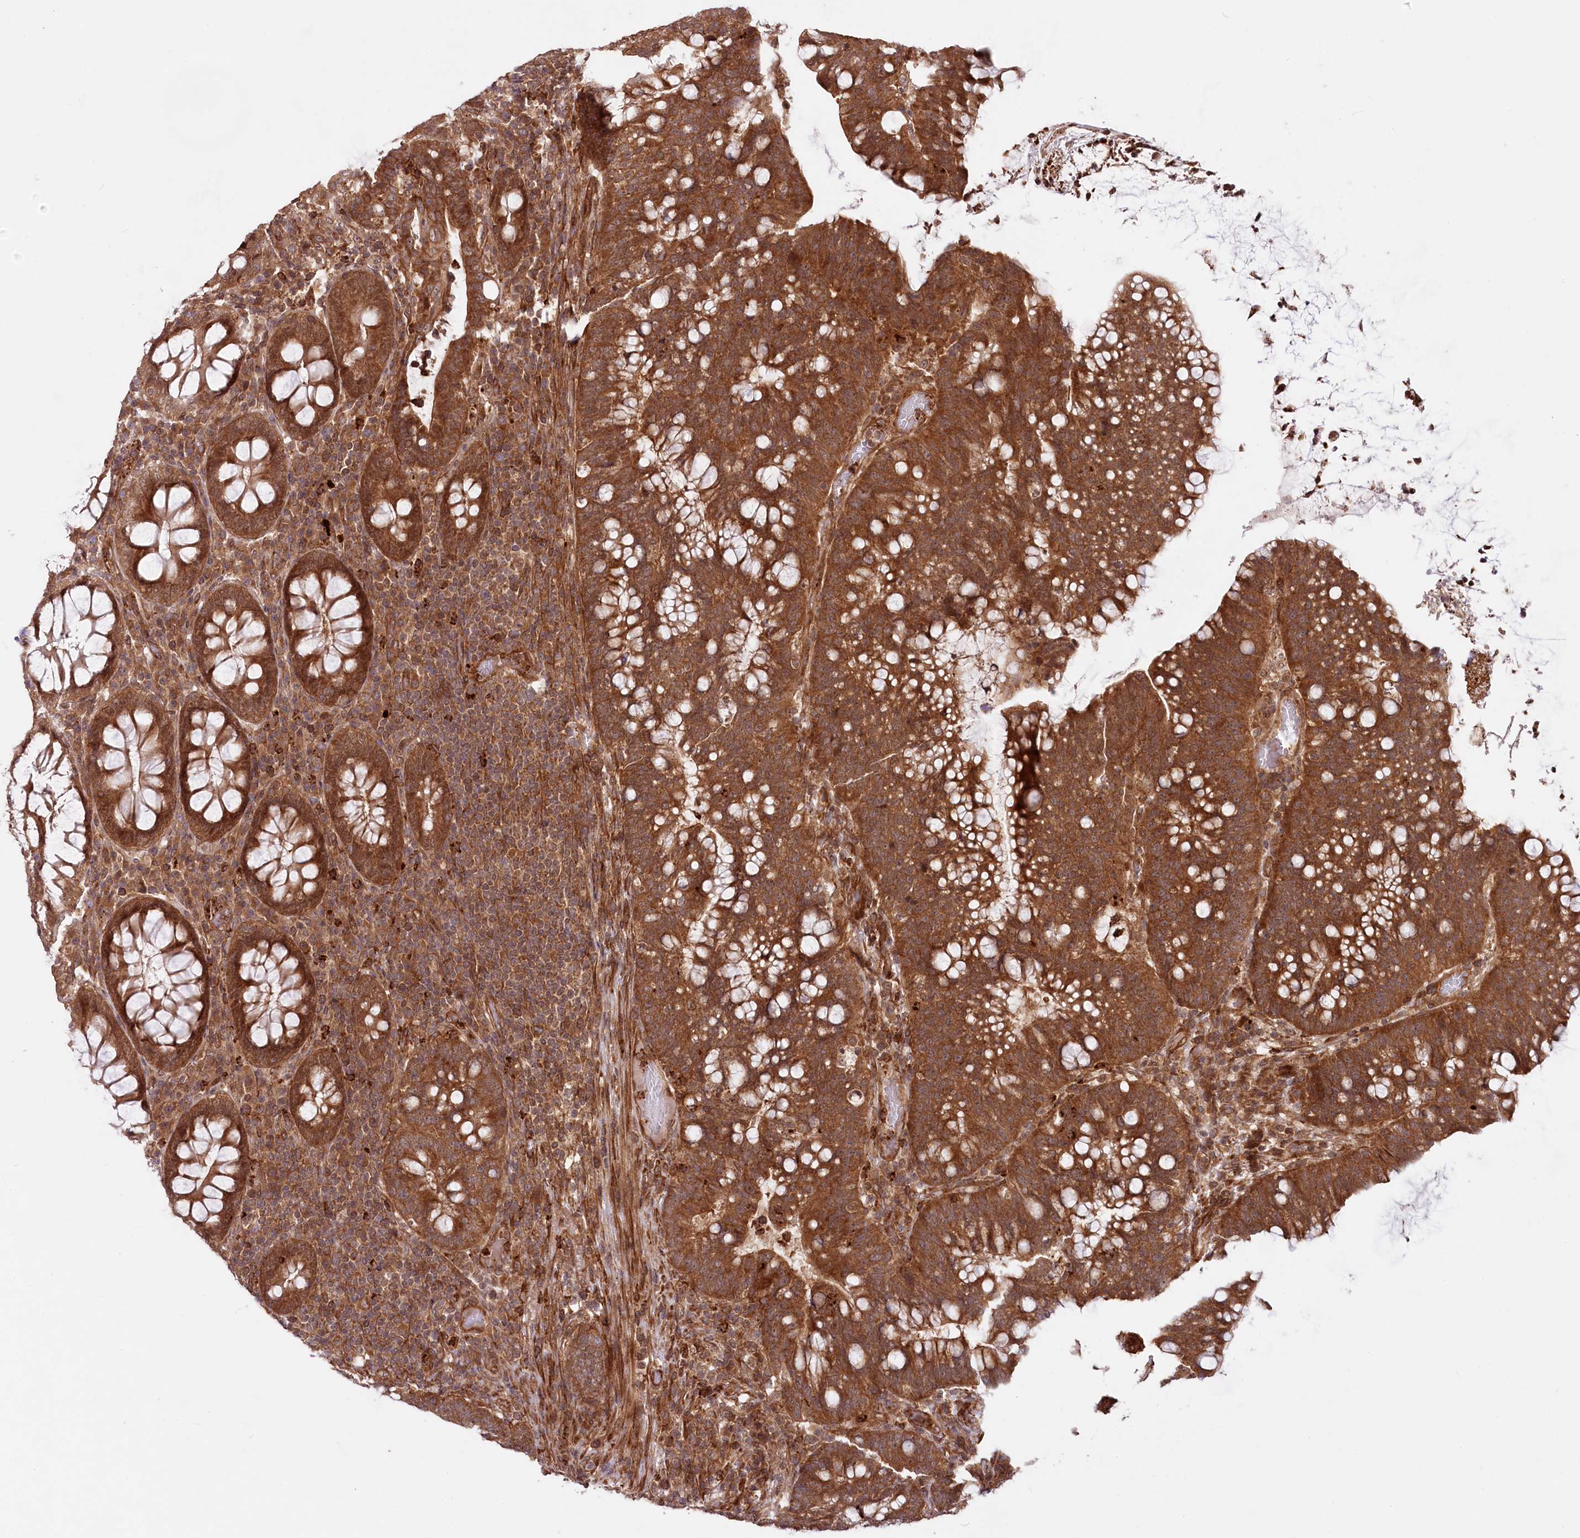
{"staining": {"intensity": "strong", "quantity": ">75%", "location": "cytoplasmic/membranous"}, "tissue": "colorectal cancer", "cell_type": "Tumor cells", "image_type": "cancer", "snomed": [{"axis": "morphology", "description": "Adenocarcinoma, NOS"}, {"axis": "topography", "description": "Colon"}], "caption": "Colorectal adenocarcinoma stained with IHC reveals strong cytoplasmic/membranous staining in about >75% of tumor cells.", "gene": "CEP70", "patient": {"sex": "female", "age": 66}}